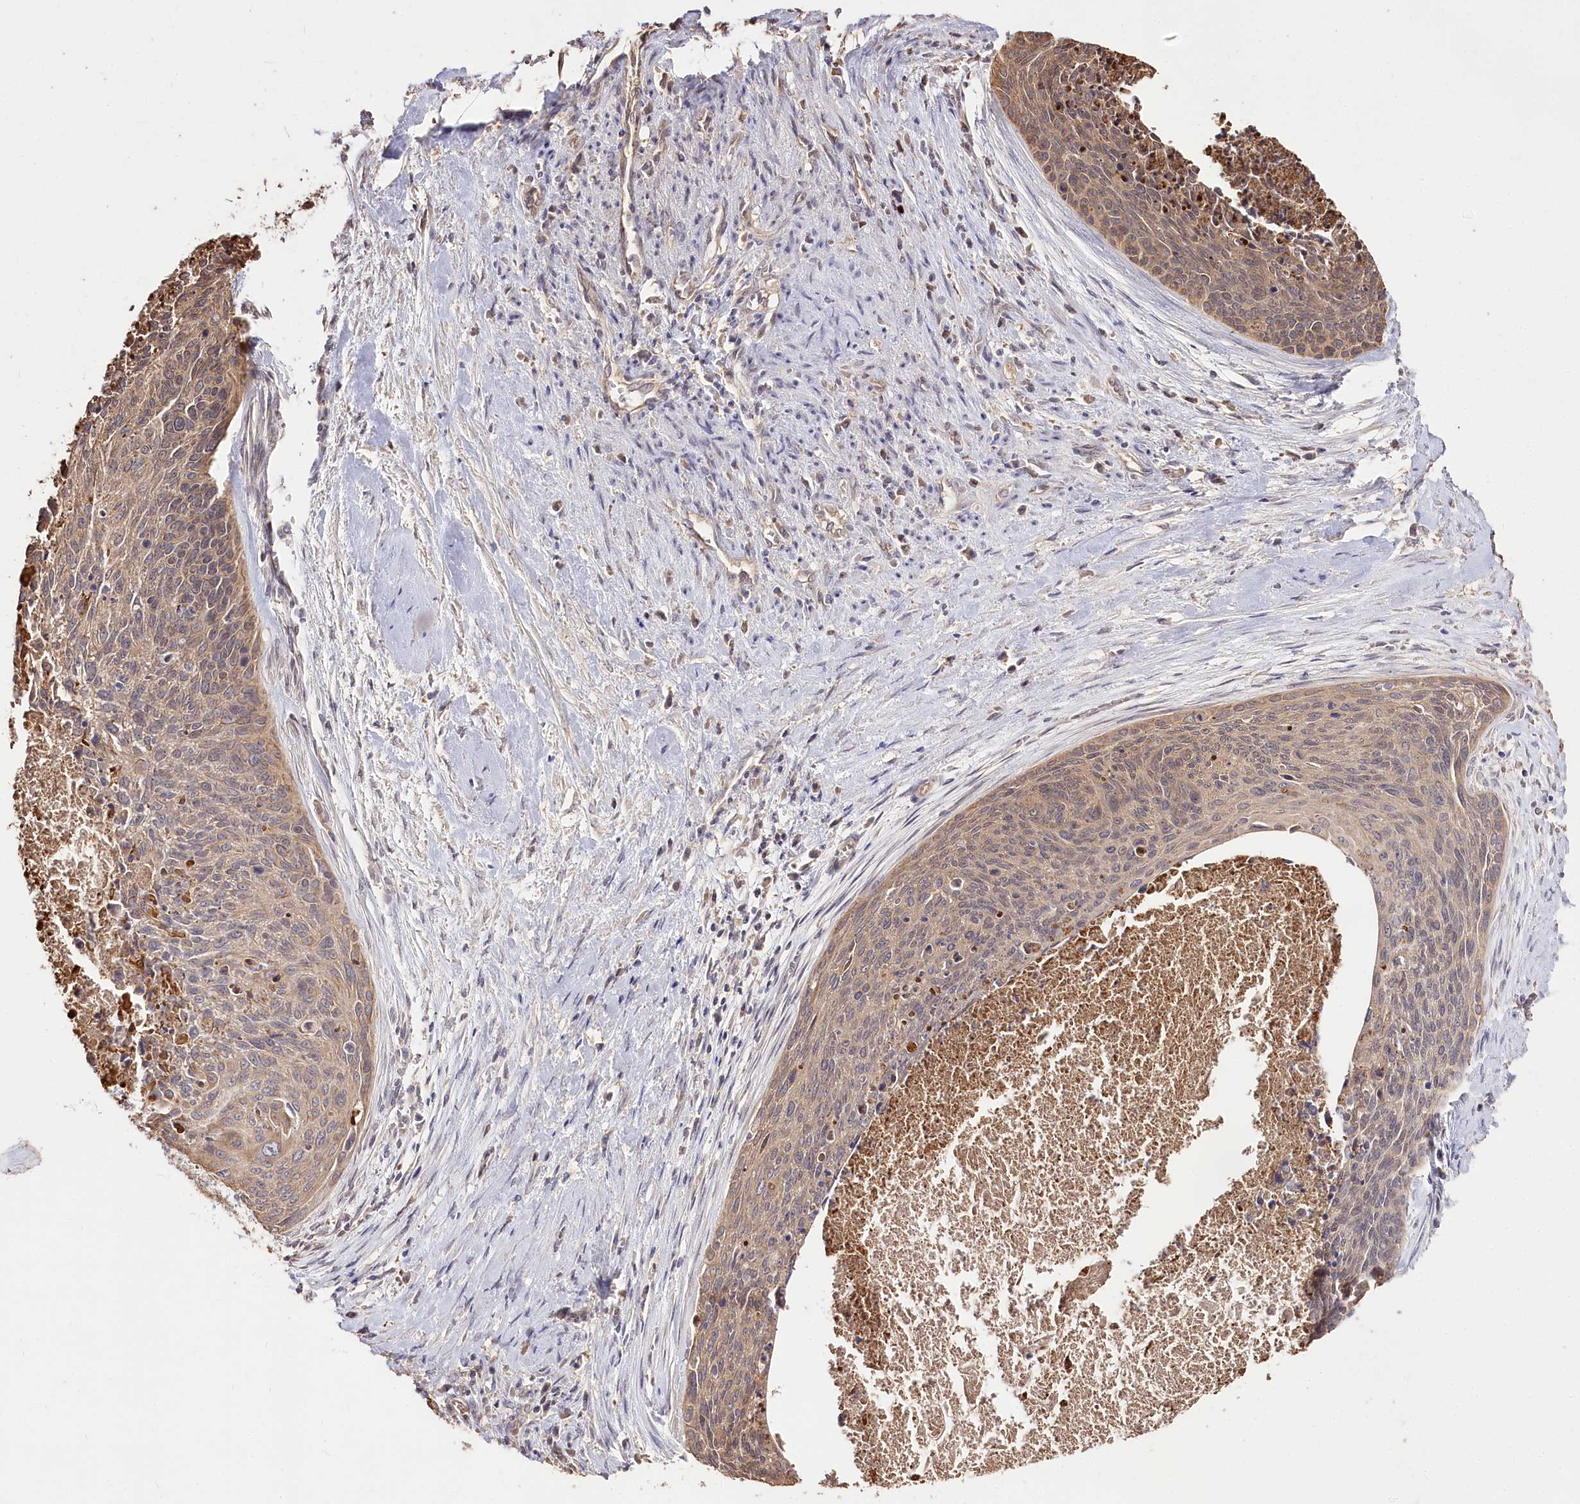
{"staining": {"intensity": "moderate", "quantity": ">75%", "location": "cytoplasmic/membranous"}, "tissue": "cervical cancer", "cell_type": "Tumor cells", "image_type": "cancer", "snomed": [{"axis": "morphology", "description": "Squamous cell carcinoma, NOS"}, {"axis": "topography", "description": "Cervix"}], "caption": "High-magnification brightfield microscopy of squamous cell carcinoma (cervical) stained with DAB (brown) and counterstained with hematoxylin (blue). tumor cells exhibit moderate cytoplasmic/membranous positivity is appreciated in about>75% of cells.", "gene": "R3HDM2", "patient": {"sex": "female", "age": 55}}